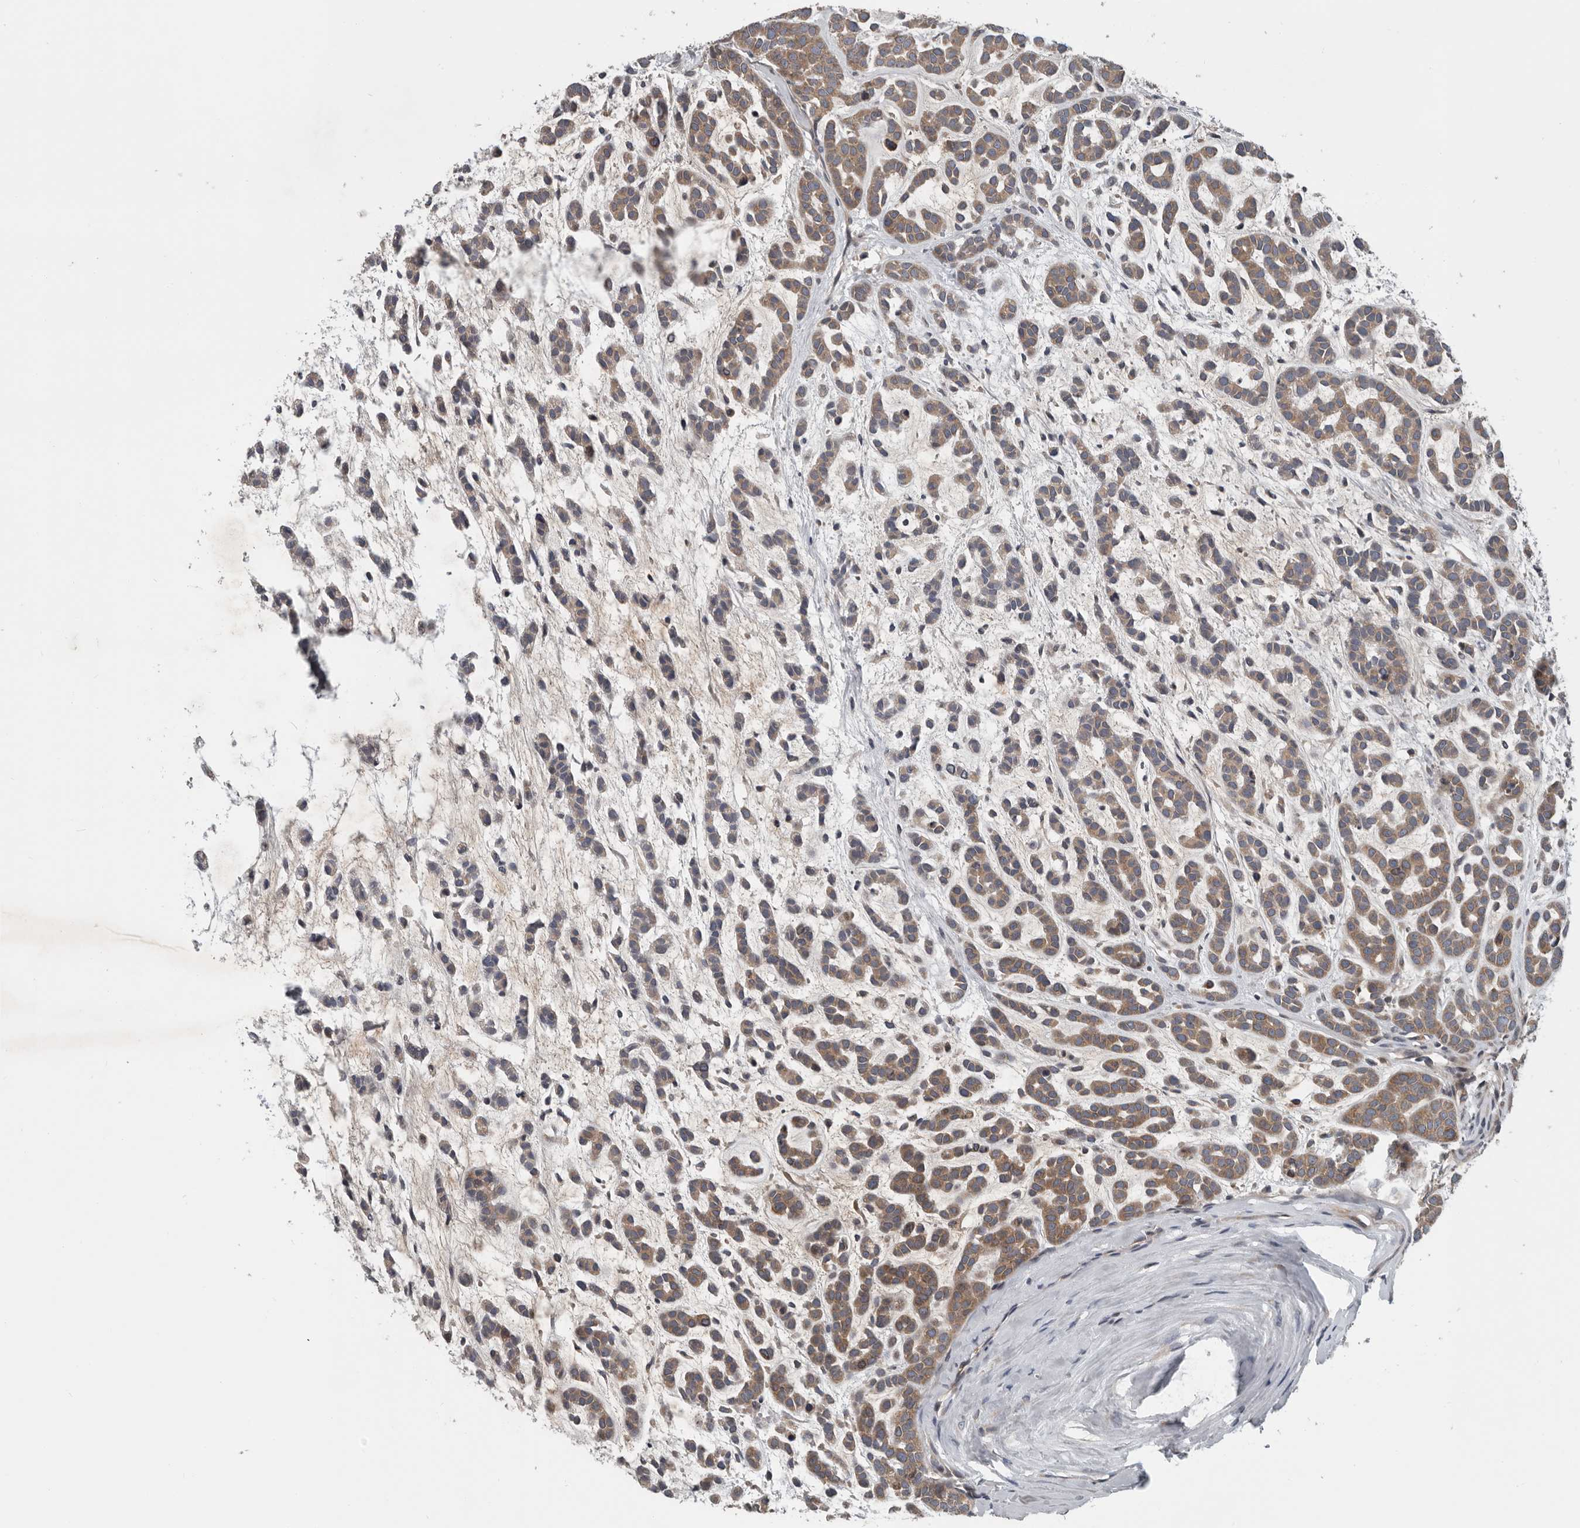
{"staining": {"intensity": "moderate", "quantity": ">75%", "location": "cytoplasmic/membranous"}, "tissue": "head and neck cancer", "cell_type": "Tumor cells", "image_type": "cancer", "snomed": [{"axis": "morphology", "description": "Adenocarcinoma, NOS"}, {"axis": "morphology", "description": "Adenoma, NOS"}, {"axis": "topography", "description": "Head-Neck"}], "caption": "Head and neck cancer (adenoma) was stained to show a protein in brown. There is medium levels of moderate cytoplasmic/membranous positivity in approximately >75% of tumor cells.", "gene": "TMEM199", "patient": {"sex": "female", "age": 55}}